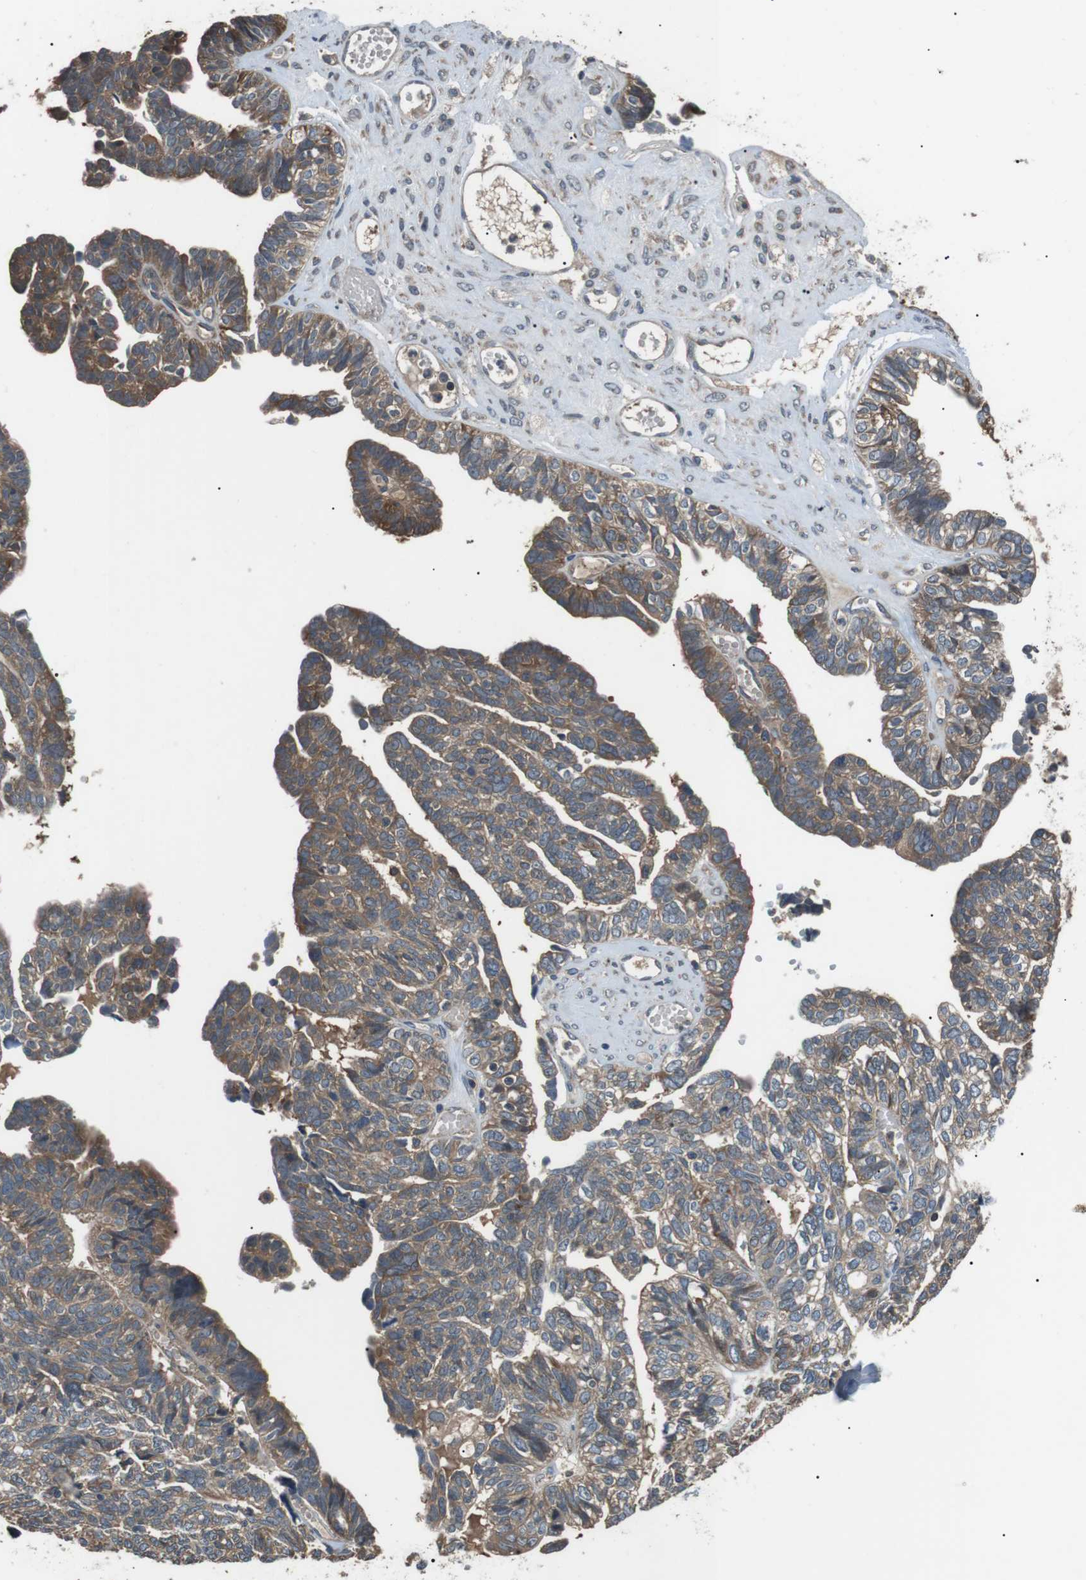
{"staining": {"intensity": "moderate", "quantity": ">75%", "location": "cytoplasmic/membranous"}, "tissue": "ovarian cancer", "cell_type": "Tumor cells", "image_type": "cancer", "snomed": [{"axis": "morphology", "description": "Cystadenocarcinoma, serous, NOS"}, {"axis": "topography", "description": "Ovary"}], "caption": "Immunohistochemical staining of ovarian cancer displays medium levels of moderate cytoplasmic/membranous protein staining in approximately >75% of tumor cells. The staining was performed using DAB (3,3'-diaminobenzidine), with brown indicating positive protein expression. Nuclei are stained blue with hematoxylin.", "gene": "GPR161", "patient": {"sex": "female", "age": 79}}